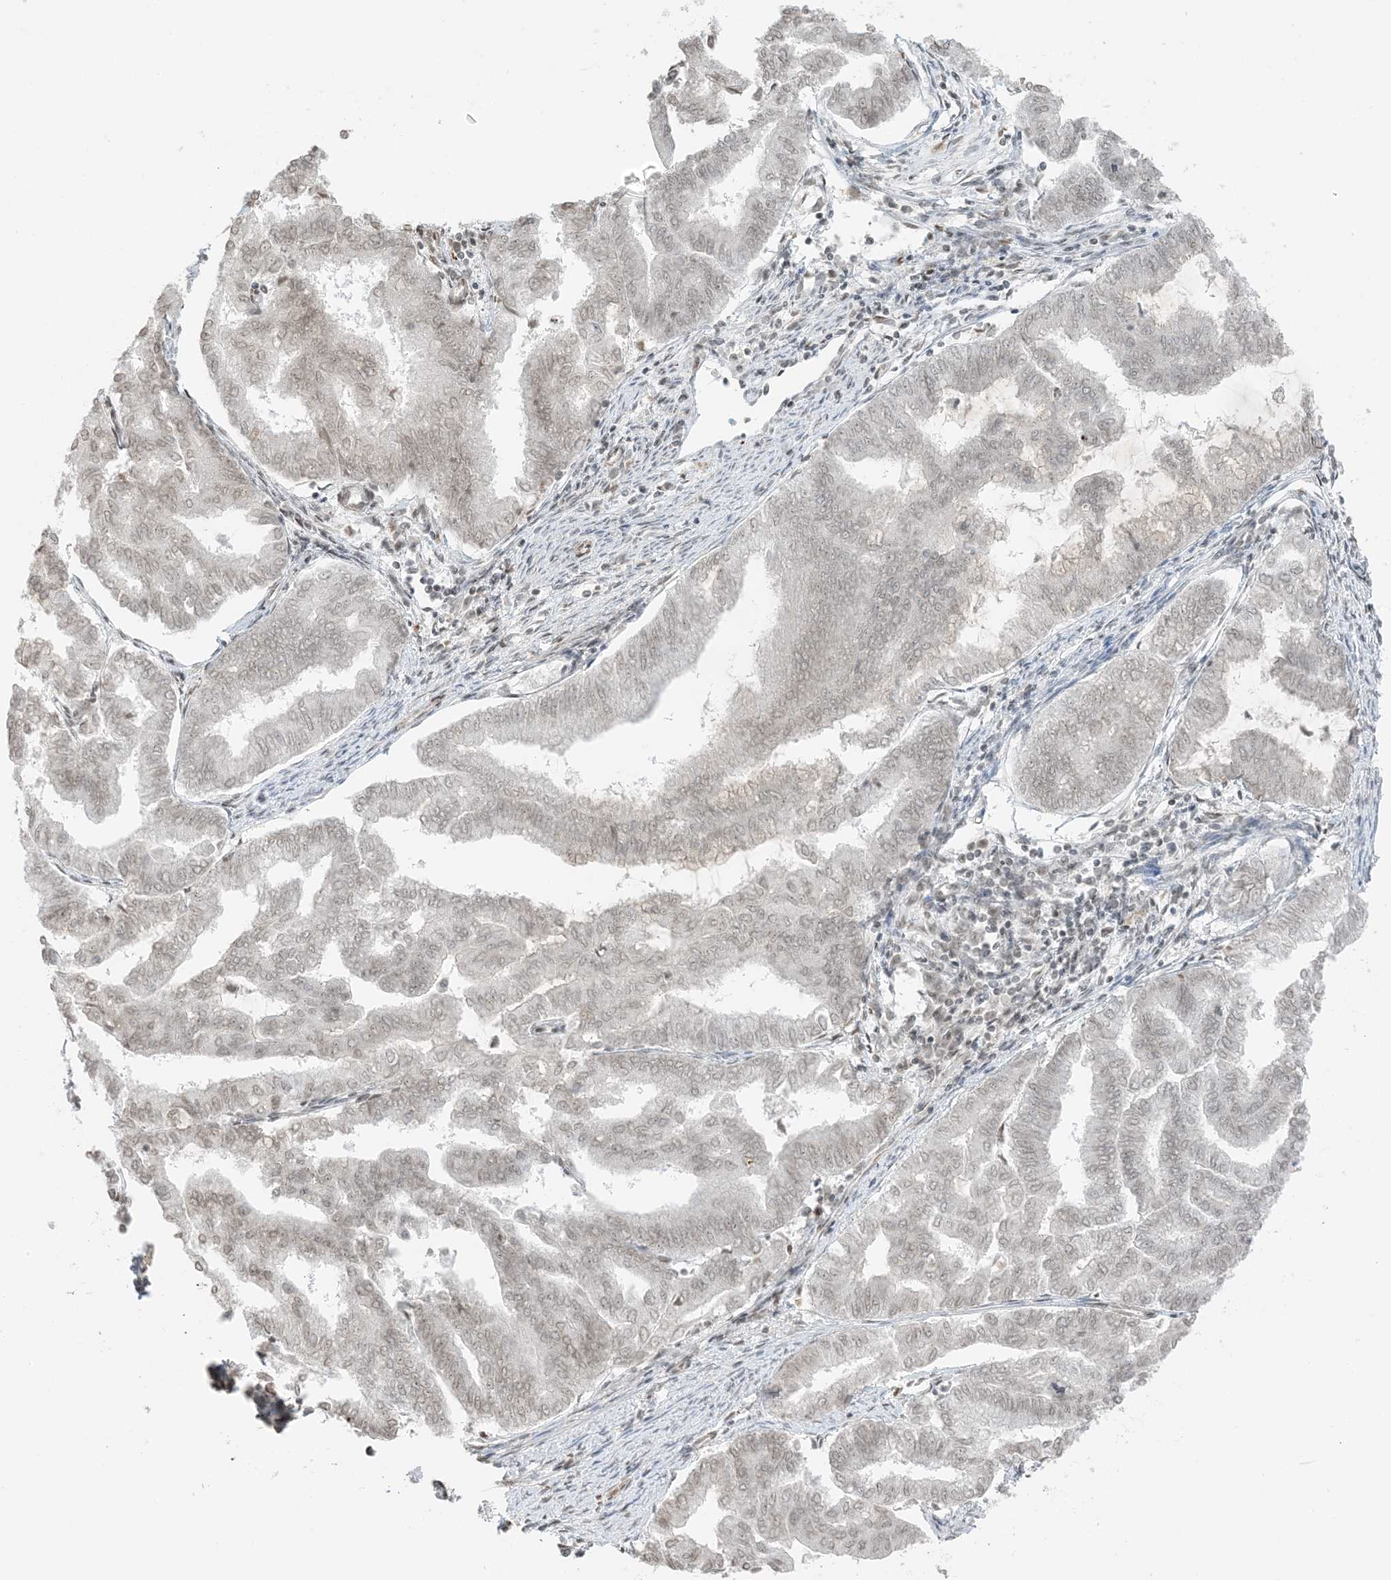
{"staining": {"intensity": "weak", "quantity": ">75%", "location": "nuclear"}, "tissue": "endometrial cancer", "cell_type": "Tumor cells", "image_type": "cancer", "snomed": [{"axis": "morphology", "description": "Adenocarcinoma, NOS"}, {"axis": "topography", "description": "Endometrium"}], "caption": "Human endometrial adenocarcinoma stained with a brown dye demonstrates weak nuclear positive staining in approximately >75% of tumor cells.", "gene": "METAP1D", "patient": {"sex": "female", "age": 79}}